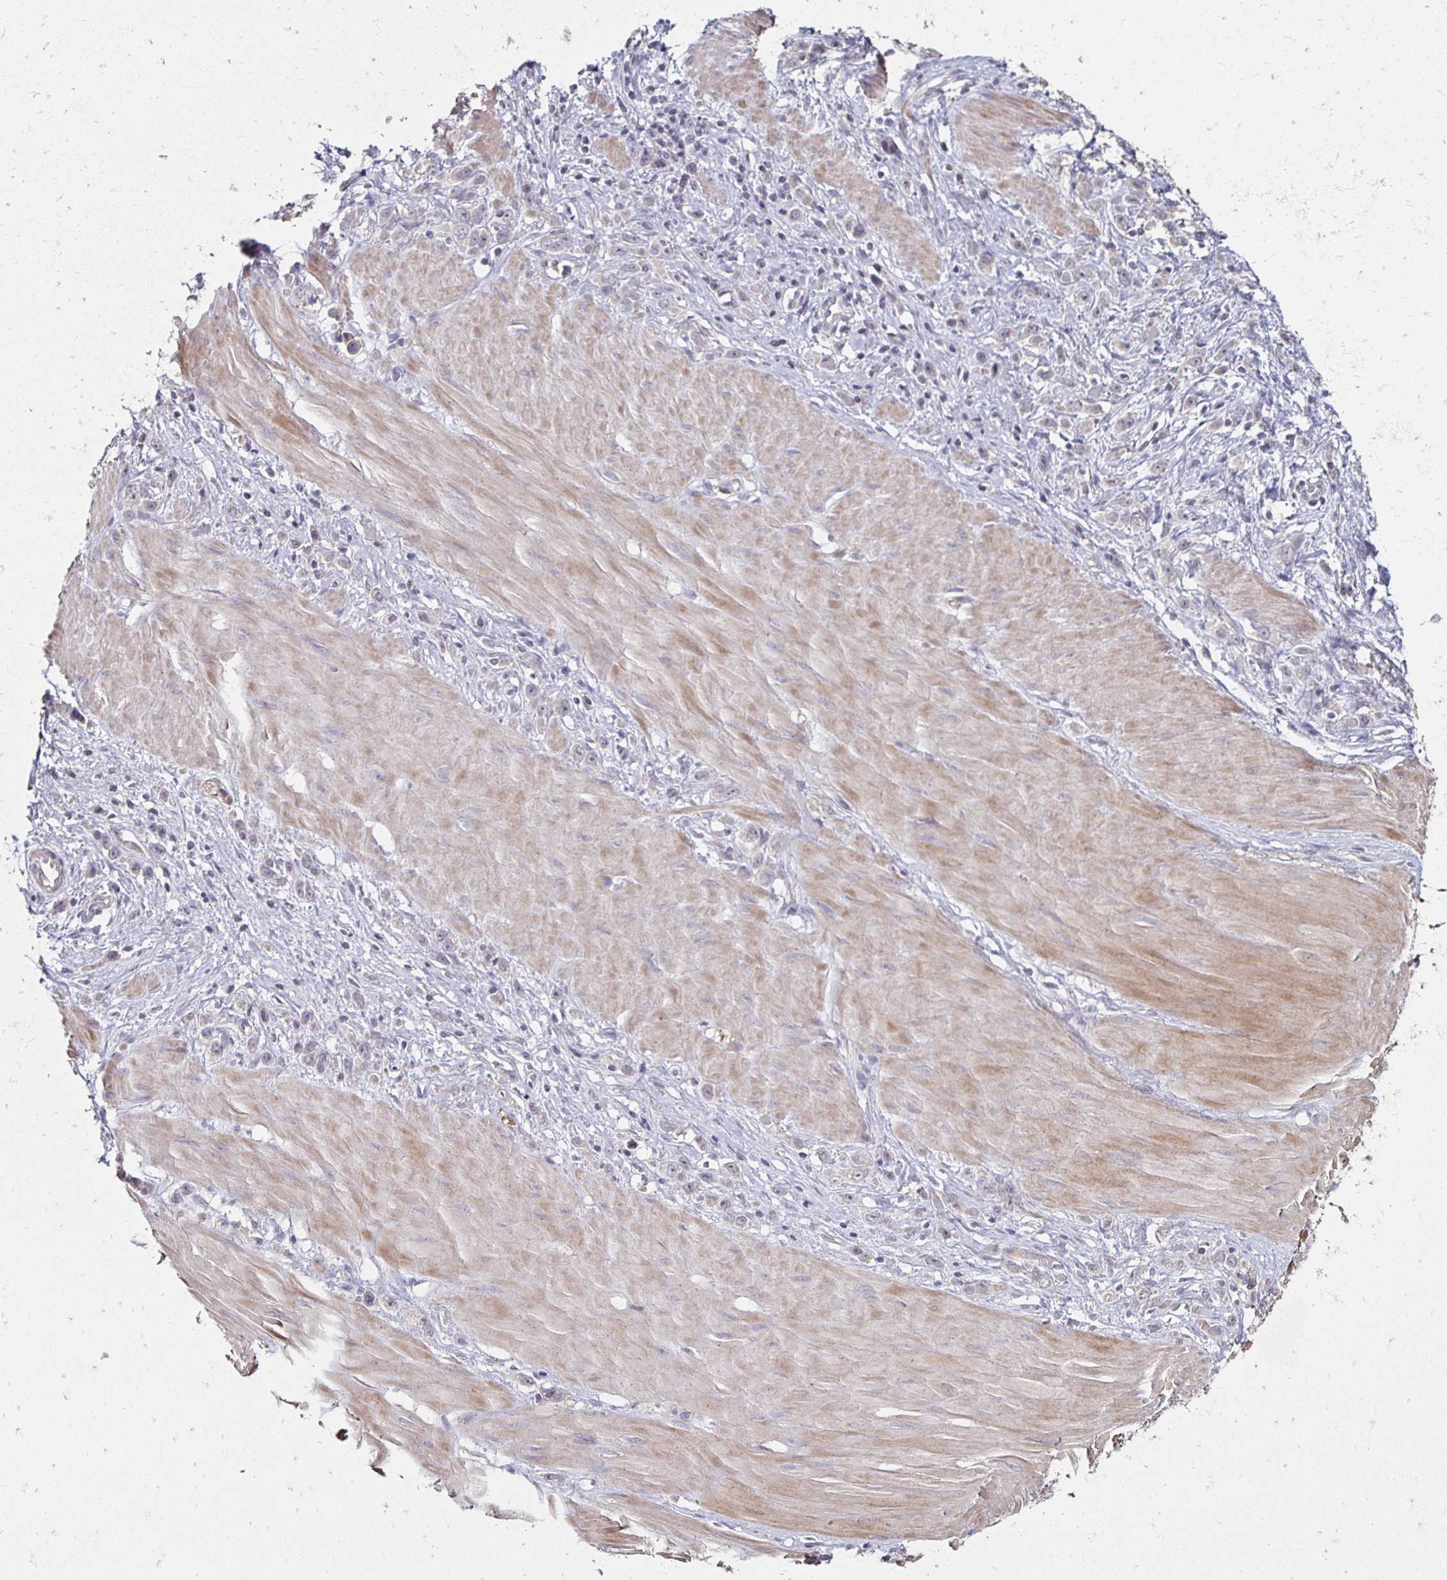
{"staining": {"intensity": "weak", "quantity": "<25%", "location": "cytoplasmic/membranous"}, "tissue": "stomach cancer", "cell_type": "Tumor cells", "image_type": "cancer", "snomed": [{"axis": "morphology", "description": "Adenocarcinoma, NOS"}, {"axis": "topography", "description": "Stomach"}], "caption": "Immunohistochemistry photomicrograph of stomach adenocarcinoma stained for a protein (brown), which demonstrates no staining in tumor cells.", "gene": "ZNF727", "patient": {"sex": "male", "age": 47}}